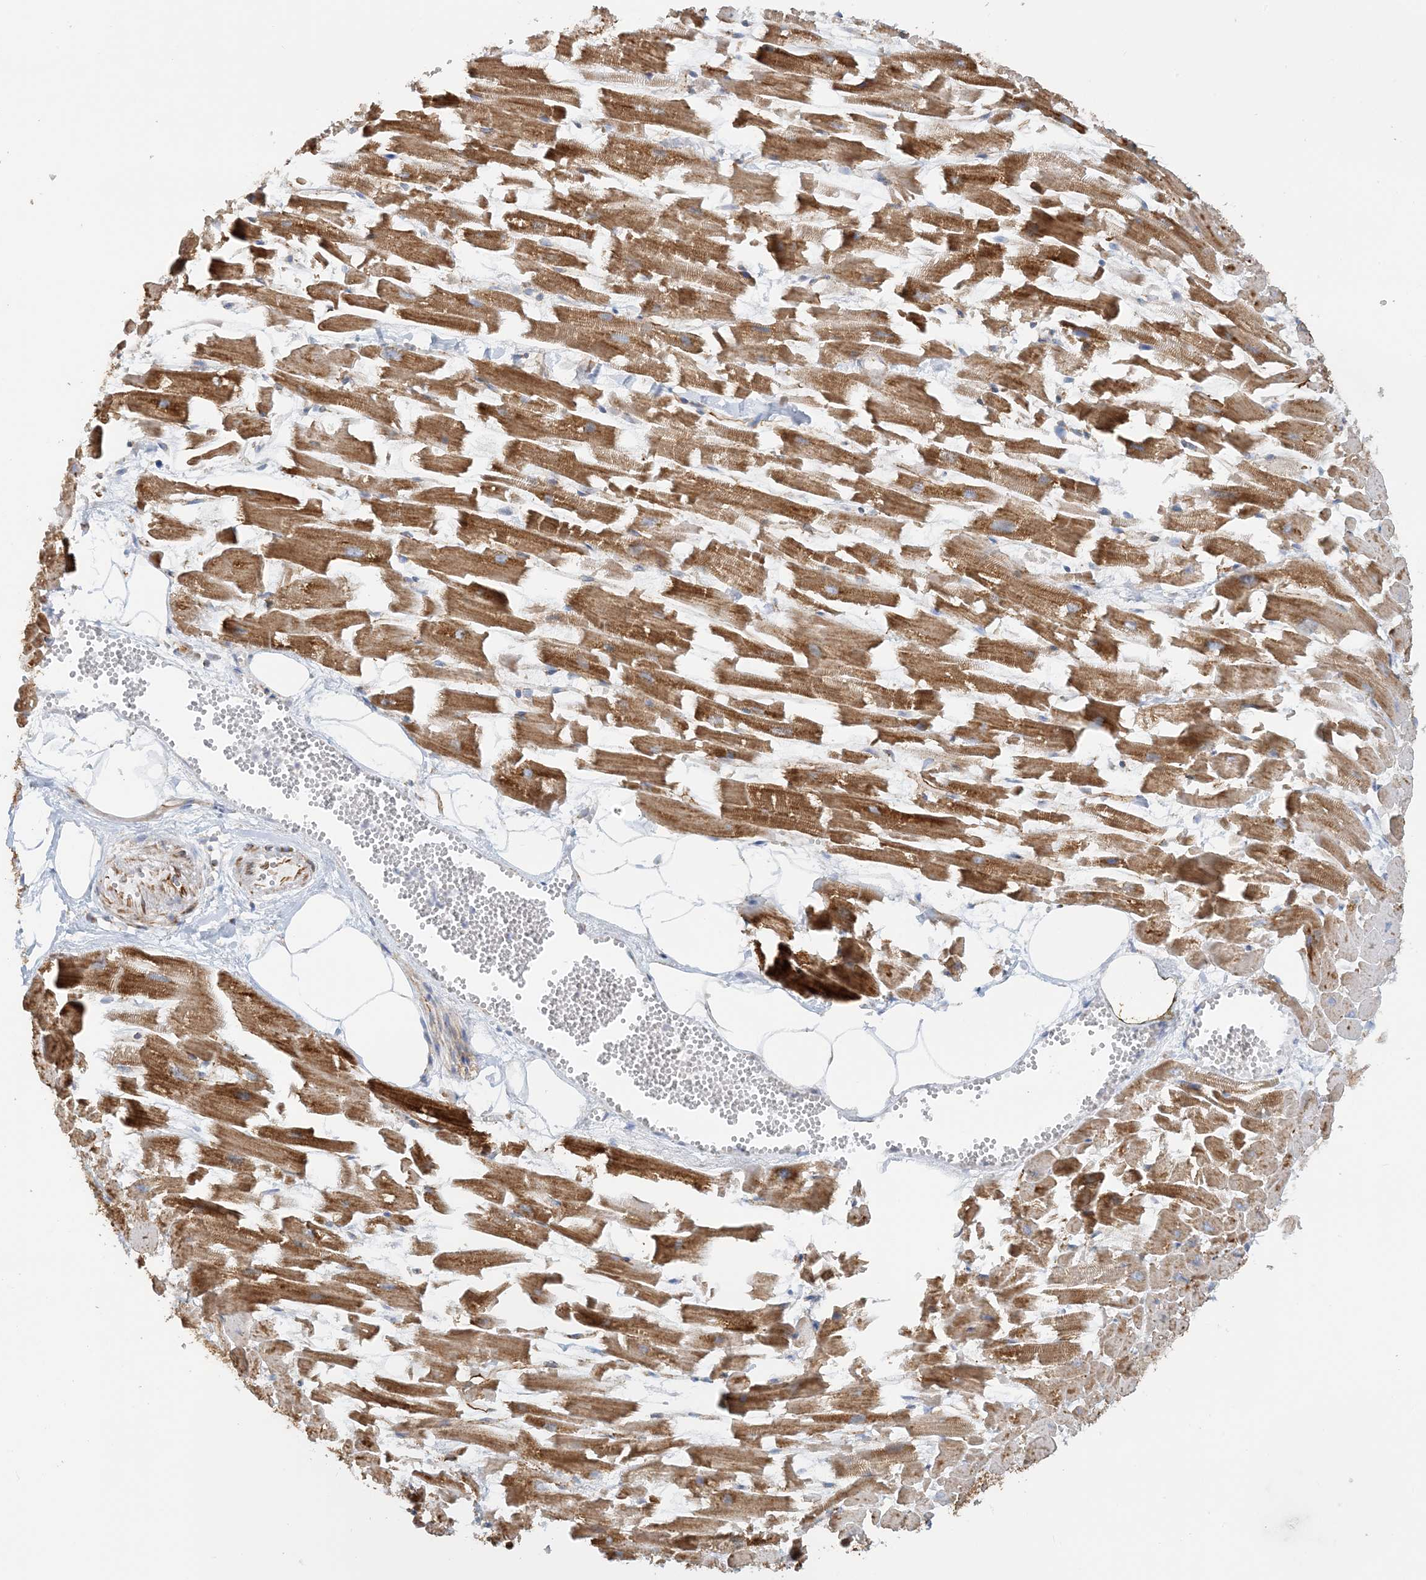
{"staining": {"intensity": "strong", "quantity": ">75%", "location": "cytoplasmic/membranous"}, "tissue": "heart muscle", "cell_type": "Cardiomyocytes", "image_type": "normal", "snomed": [{"axis": "morphology", "description": "Normal tissue, NOS"}, {"axis": "topography", "description": "Heart"}], "caption": "Immunohistochemistry (DAB (3,3'-diaminobenzidine)) staining of benign human heart muscle reveals strong cytoplasmic/membranous protein staining in approximately >75% of cardiomyocytes. Immunohistochemistry (ihc) stains the protein of interest in brown and the nuclei are stained blue.", "gene": "COA3", "patient": {"sex": "female", "age": 64}}